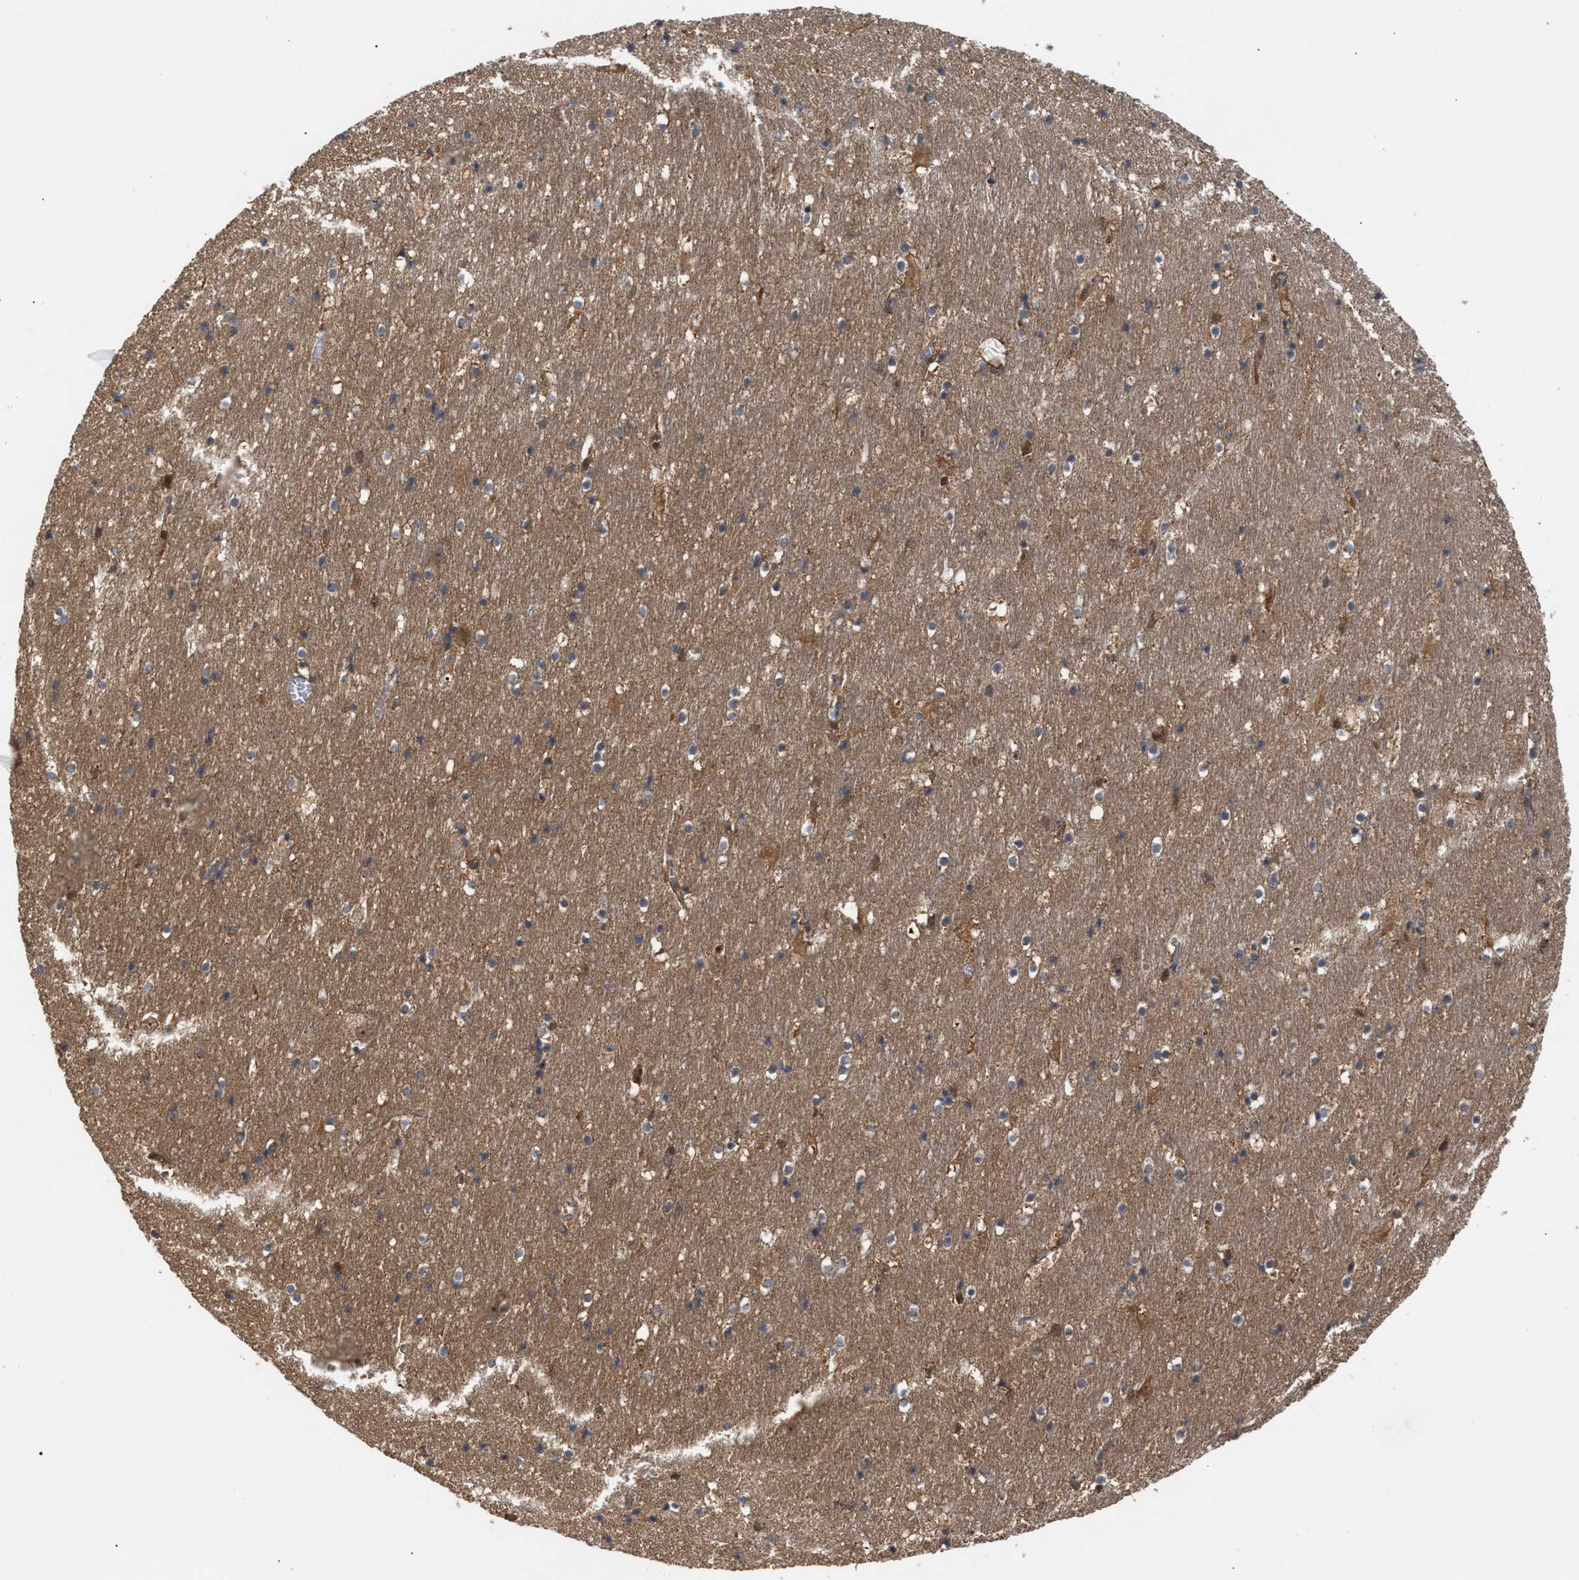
{"staining": {"intensity": "weak", "quantity": "25%-75%", "location": "cytoplasmic/membranous"}, "tissue": "hippocampus", "cell_type": "Glial cells", "image_type": "normal", "snomed": [{"axis": "morphology", "description": "Normal tissue, NOS"}, {"axis": "topography", "description": "Hippocampus"}], "caption": "A high-resolution histopathology image shows immunohistochemistry staining of normal hippocampus, which shows weak cytoplasmic/membranous positivity in approximately 25%-75% of glial cells.", "gene": "GLOD4", "patient": {"sex": "male", "age": 45}}